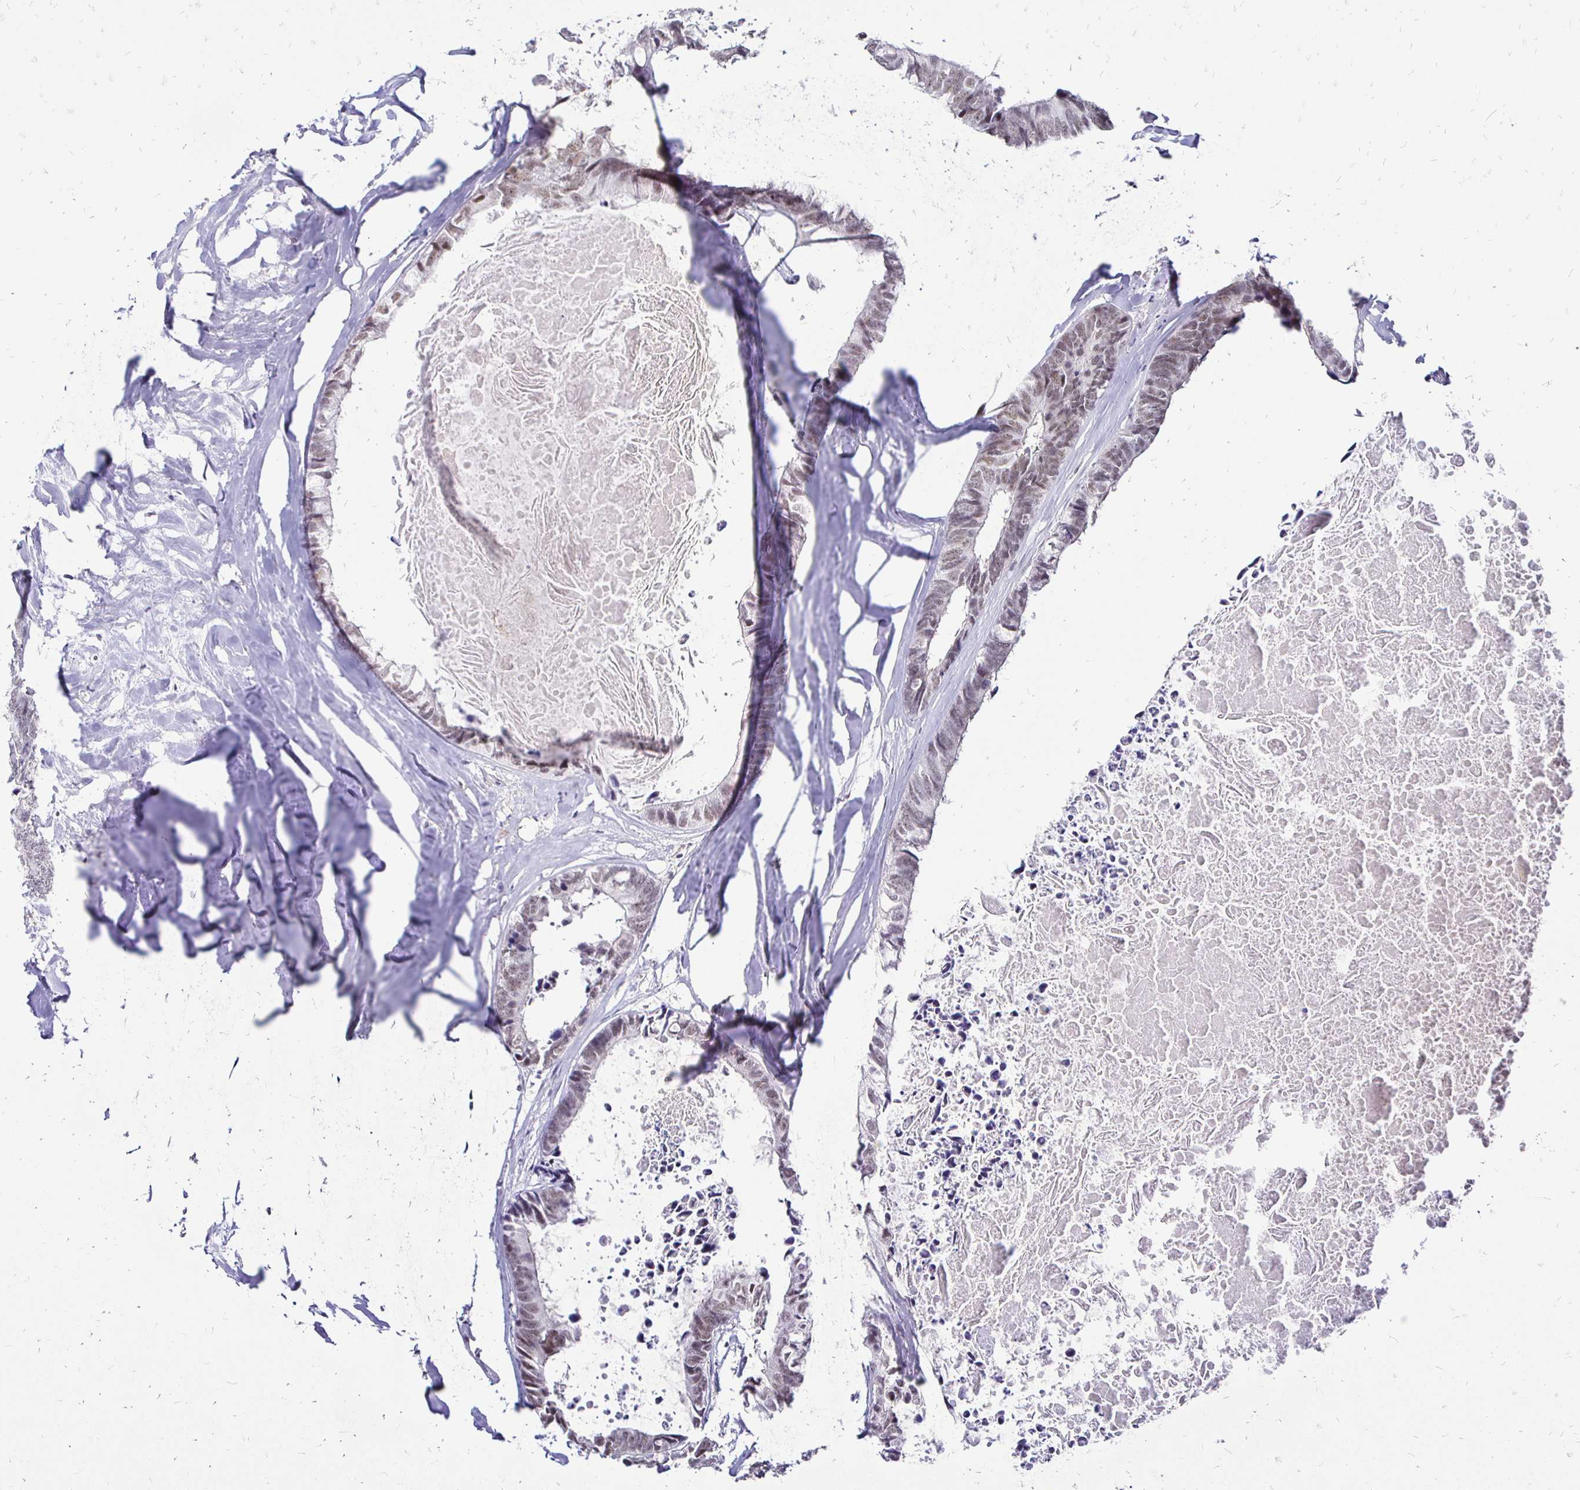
{"staining": {"intensity": "weak", "quantity": ">75%", "location": "nuclear"}, "tissue": "colorectal cancer", "cell_type": "Tumor cells", "image_type": "cancer", "snomed": [{"axis": "morphology", "description": "Adenocarcinoma, NOS"}, {"axis": "topography", "description": "Colon"}, {"axis": "topography", "description": "Rectum"}], "caption": "Human colorectal cancer stained with a brown dye displays weak nuclear positive positivity in approximately >75% of tumor cells.", "gene": "SIN3A", "patient": {"sex": "male", "age": 57}}